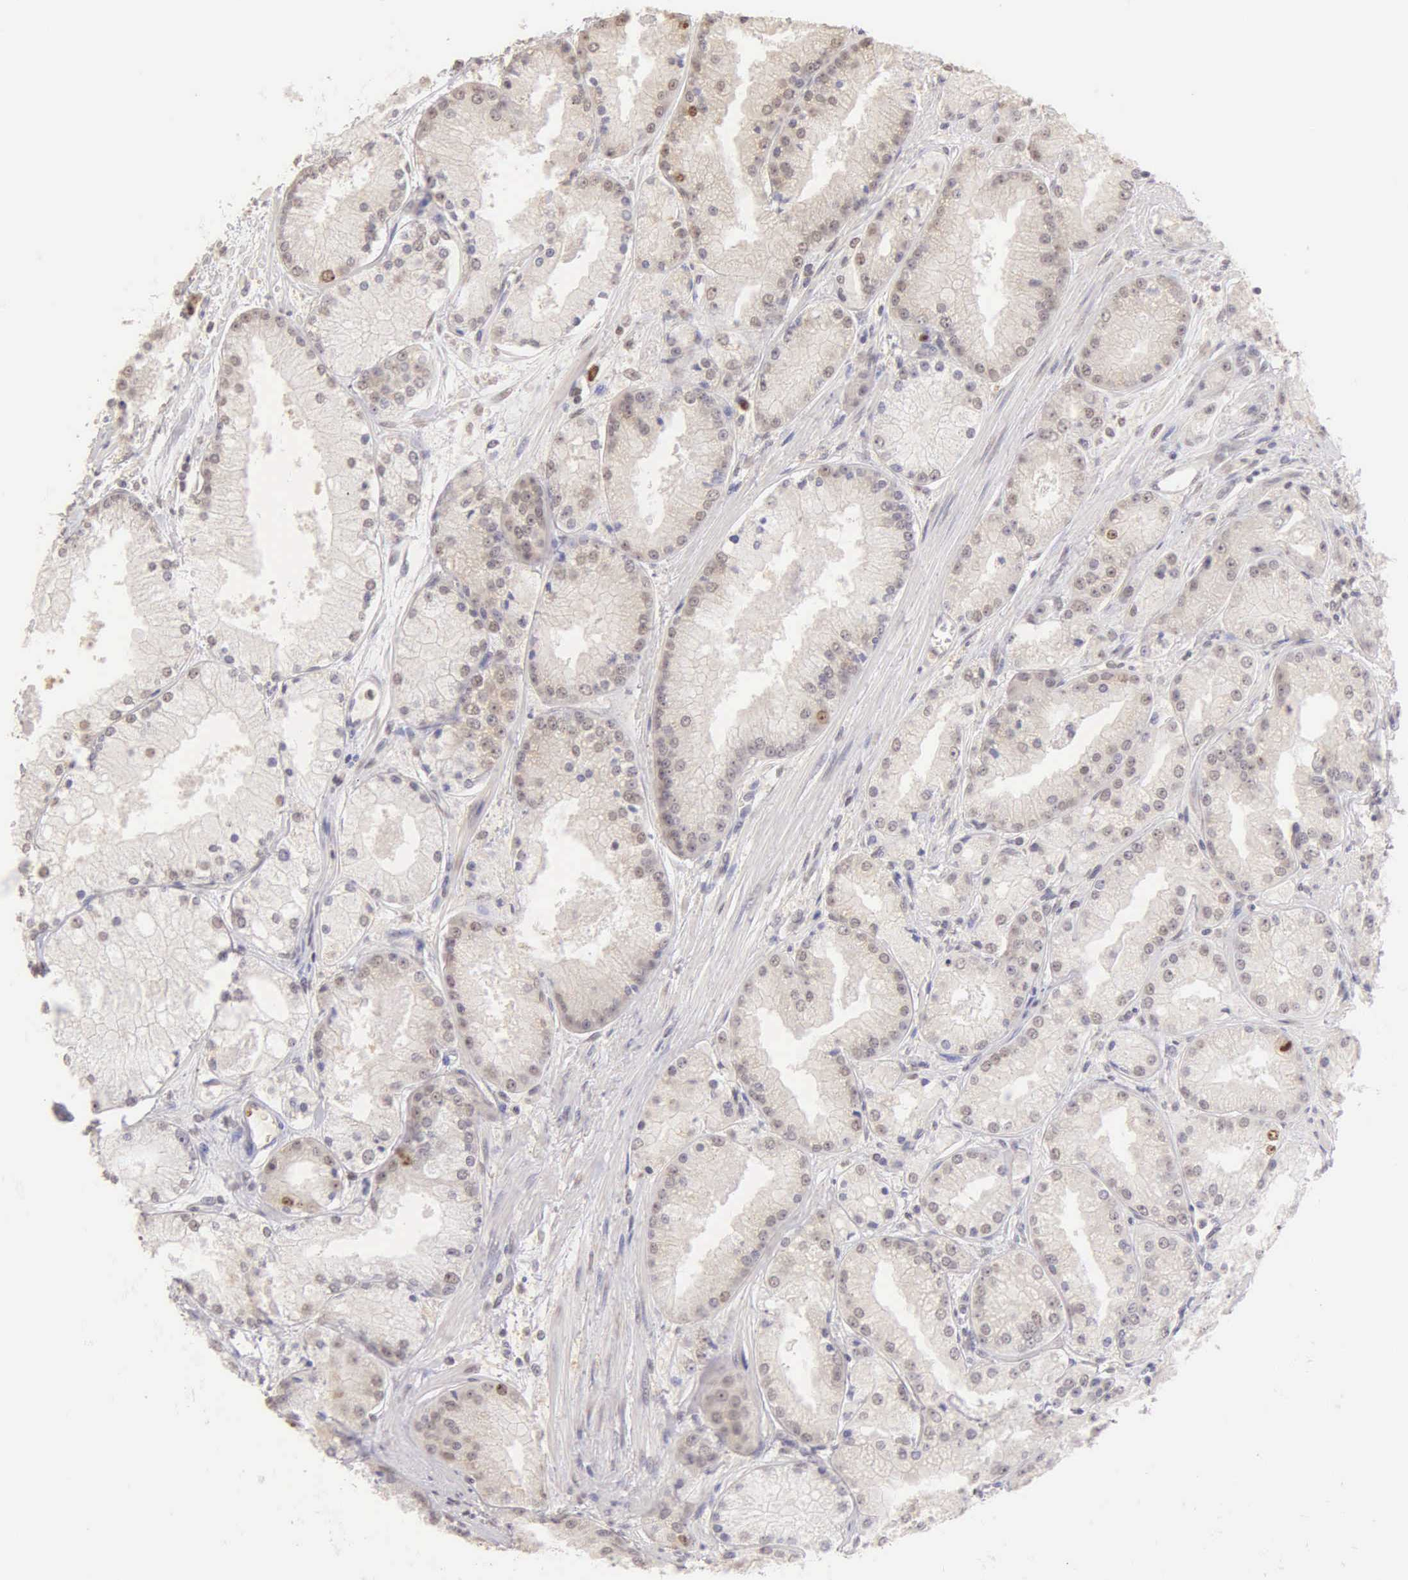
{"staining": {"intensity": "weak", "quantity": "25%-75%", "location": "nuclear"}, "tissue": "prostate cancer", "cell_type": "Tumor cells", "image_type": "cancer", "snomed": [{"axis": "morphology", "description": "Adenocarcinoma, Medium grade"}, {"axis": "topography", "description": "Prostate"}], "caption": "Weak nuclear protein expression is present in approximately 25%-75% of tumor cells in prostate cancer (medium-grade adenocarcinoma).", "gene": "MKI67", "patient": {"sex": "male", "age": 72}}